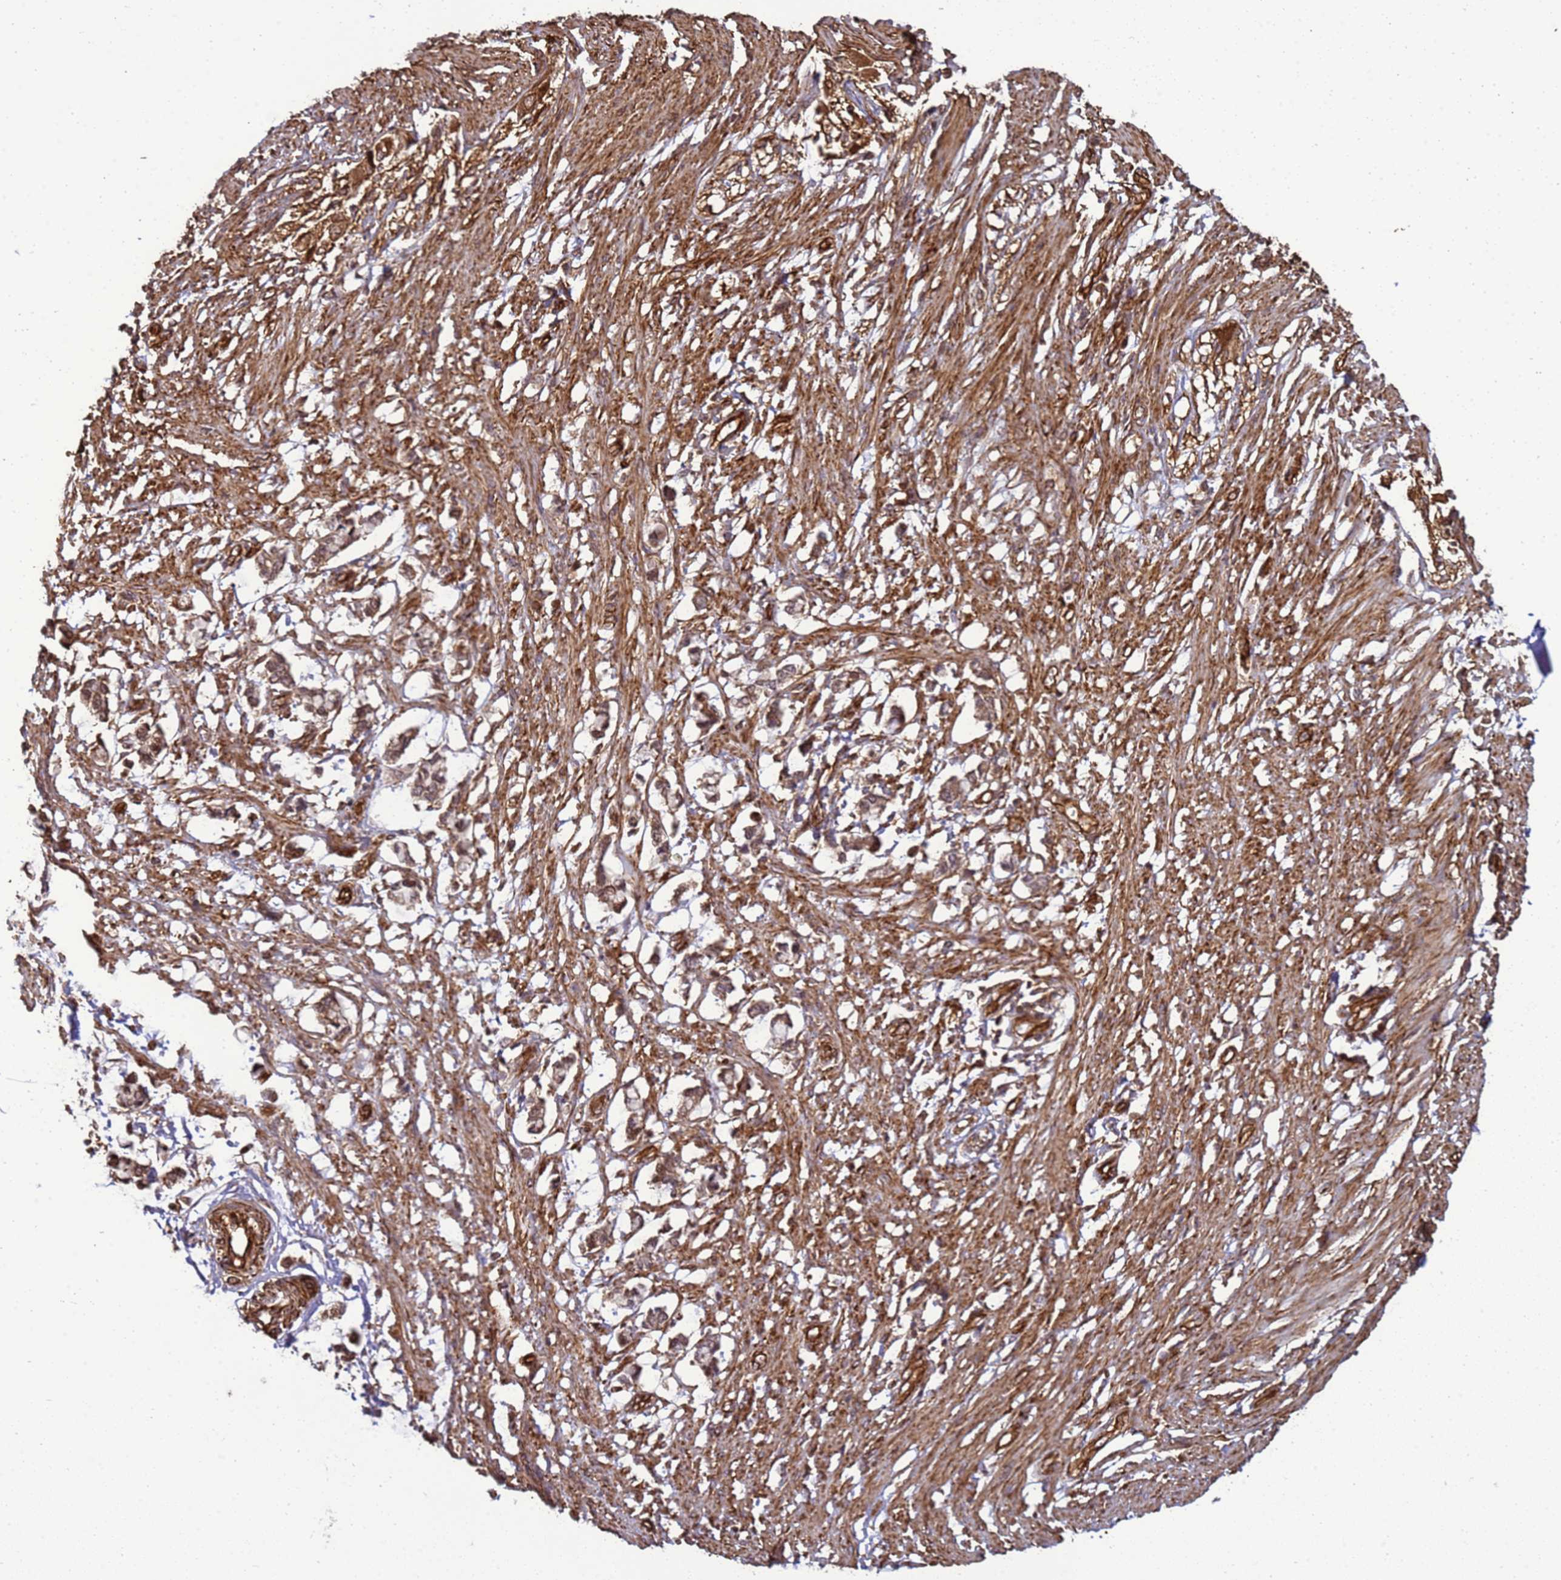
{"staining": {"intensity": "strong", "quantity": ">75%", "location": "cytoplasmic/membranous"}, "tissue": "smooth muscle", "cell_type": "Smooth muscle cells", "image_type": "normal", "snomed": [{"axis": "morphology", "description": "Normal tissue, NOS"}, {"axis": "morphology", "description": "Adenocarcinoma, NOS"}, {"axis": "topography", "description": "Colon"}, {"axis": "topography", "description": "Peripheral nerve tissue"}], "caption": "Protein staining demonstrates strong cytoplasmic/membranous expression in about >75% of smooth muscle cells in benign smooth muscle.", "gene": "CNOT1", "patient": {"sex": "male", "age": 14}}